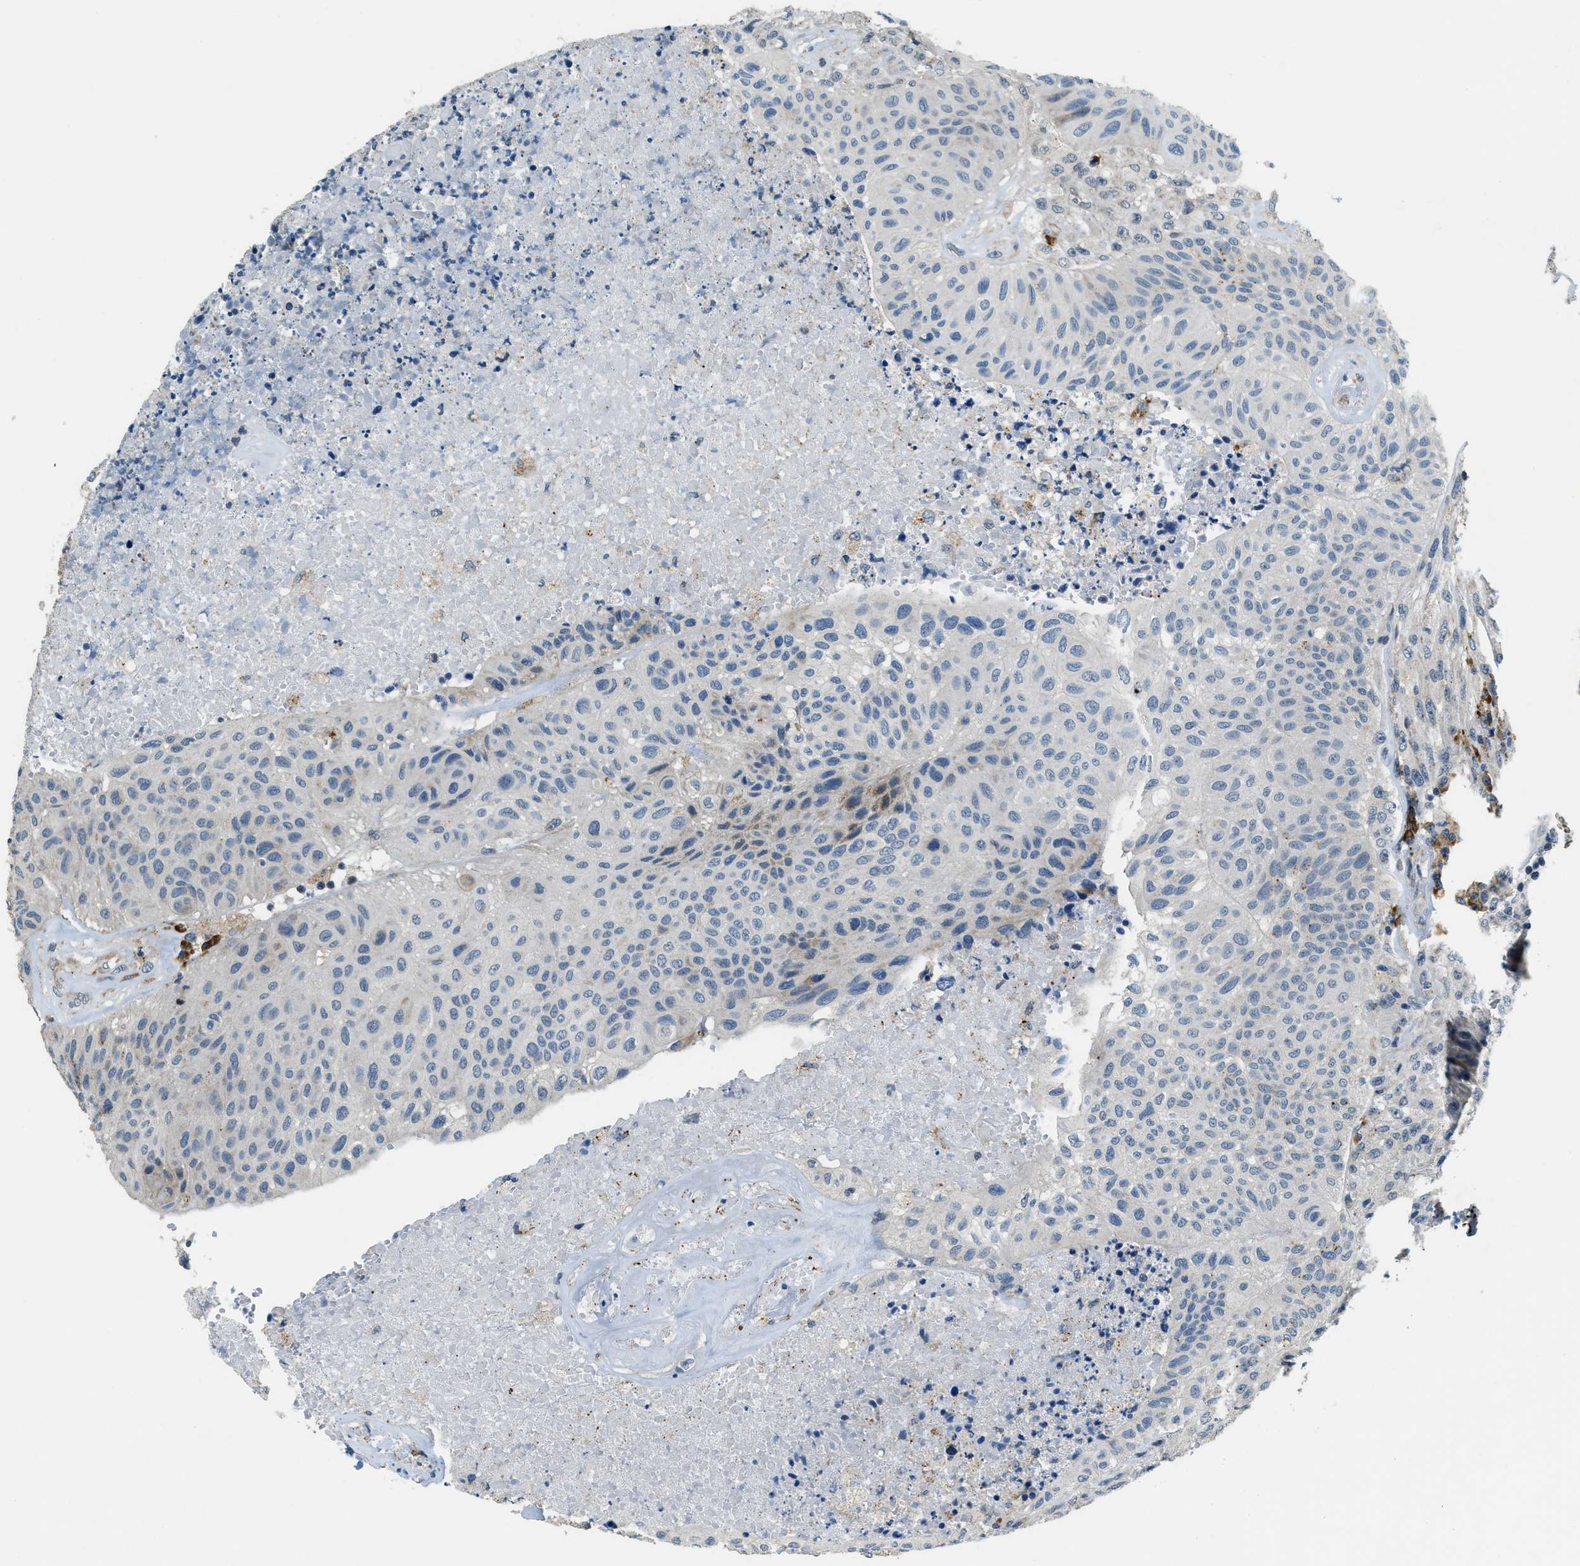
{"staining": {"intensity": "weak", "quantity": "<25%", "location": "cytoplasmic/membranous"}, "tissue": "urothelial cancer", "cell_type": "Tumor cells", "image_type": "cancer", "snomed": [{"axis": "morphology", "description": "Urothelial carcinoma, High grade"}, {"axis": "topography", "description": "Urinary bladder"}], "caption": "Immunohistochemical staining of urothelial carcinoma (high-grade) displays no significant staining in tumor cells.", "gene": "HERC2", "patient": {"sex": "male", "age": 66}}